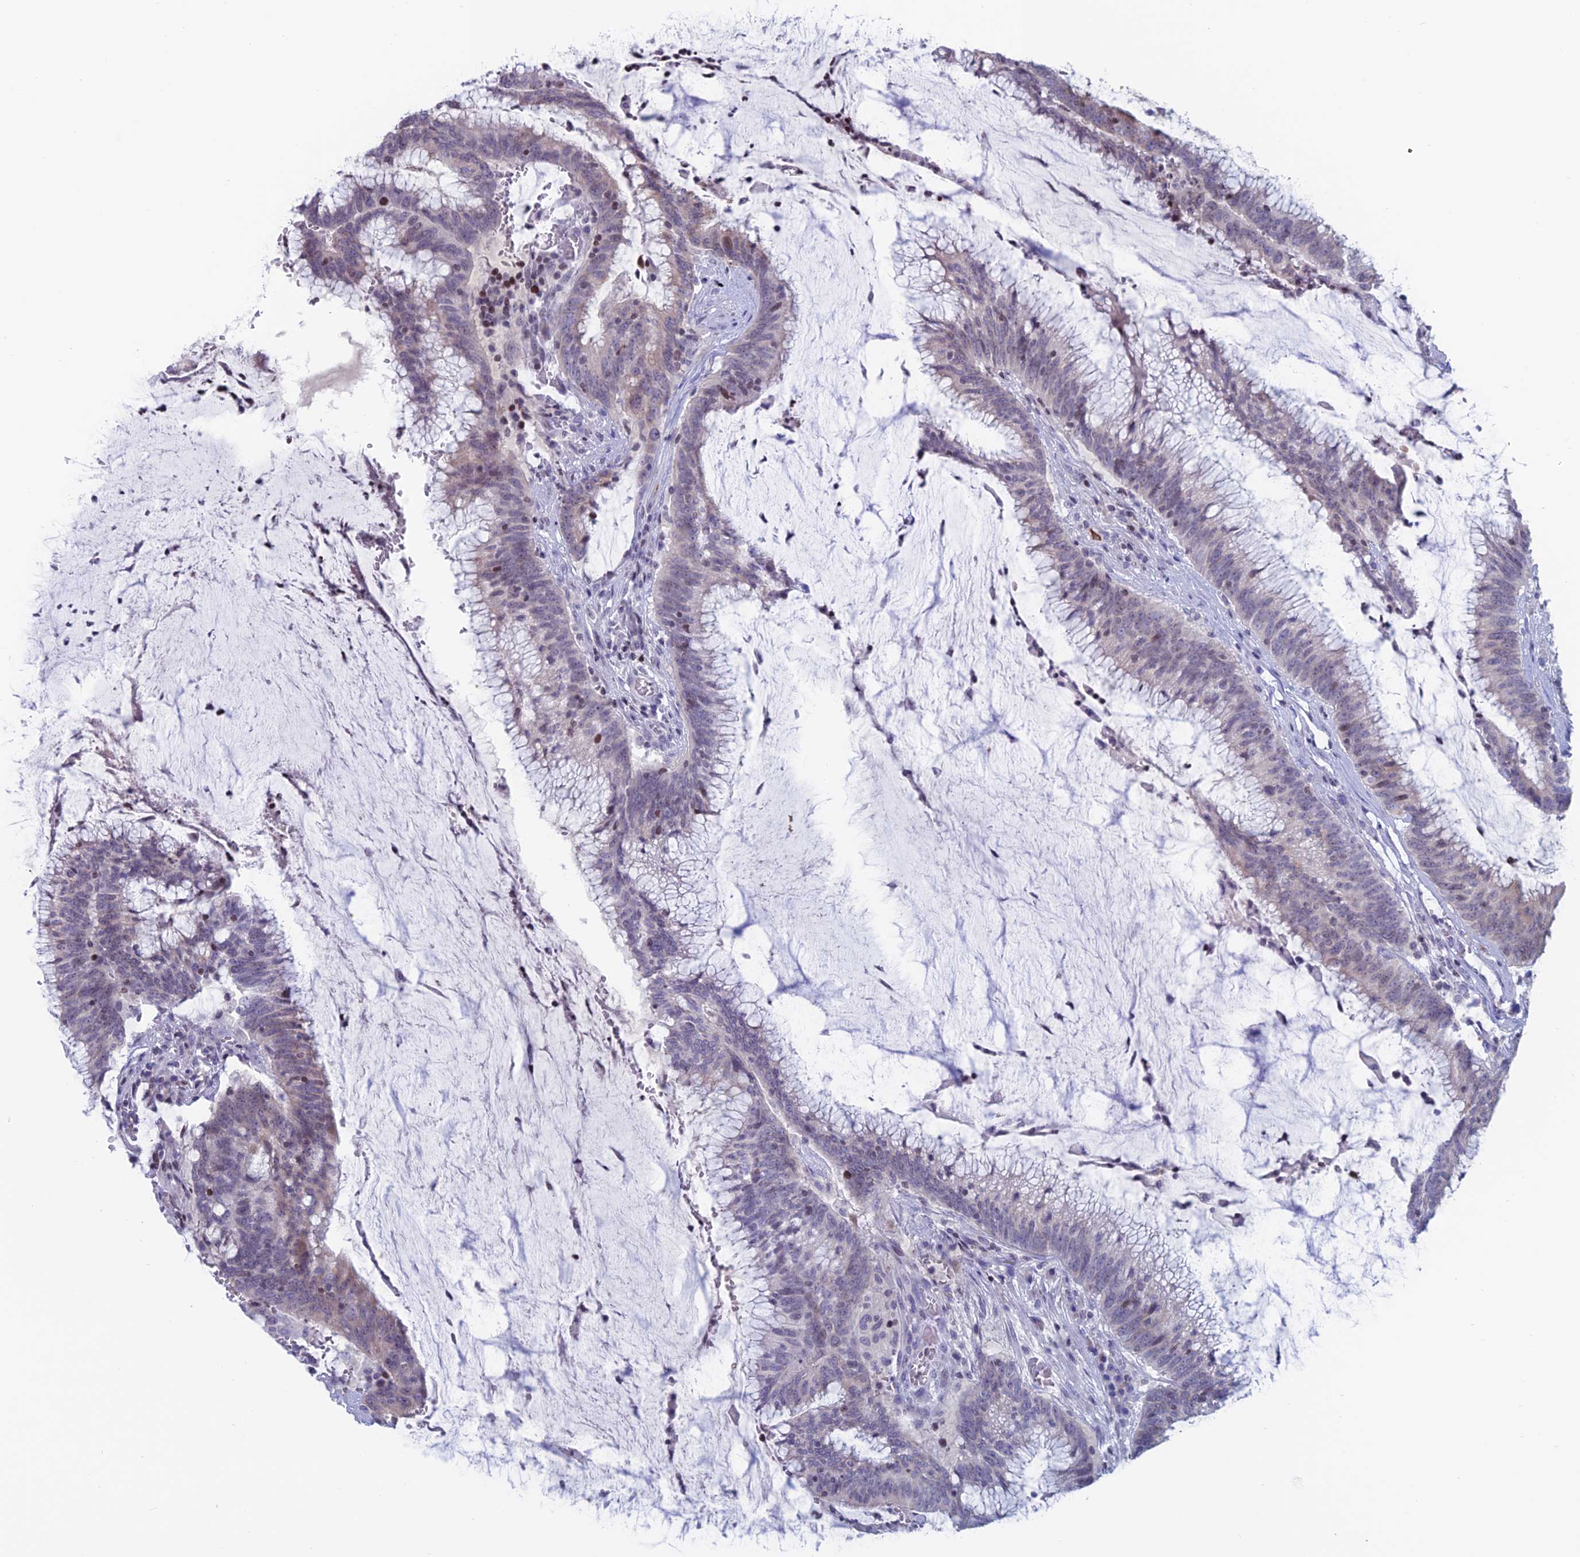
{"staining": {"intensity": "weak", "quantity": "<25%", "location": "cytoplasmic/membranous,nuclear"}, "tissue": "colorectal cancer", "cell_type": "Tumor cells", "image_type": "cancer", "snomed": [{"axis": "morphology", "description": "Adenocarcinoma, NOS"}, {"axis": "topography", "description": "Rectum"}], "caption": "A photomicrograph of adenocarcinoma (colorectal) stained for a protein demonstrates no brown staining in tumor cells. Nuclei are stained in blue.", "gene": "CERS6", "patient": {"sex": "female", "age": 77}}